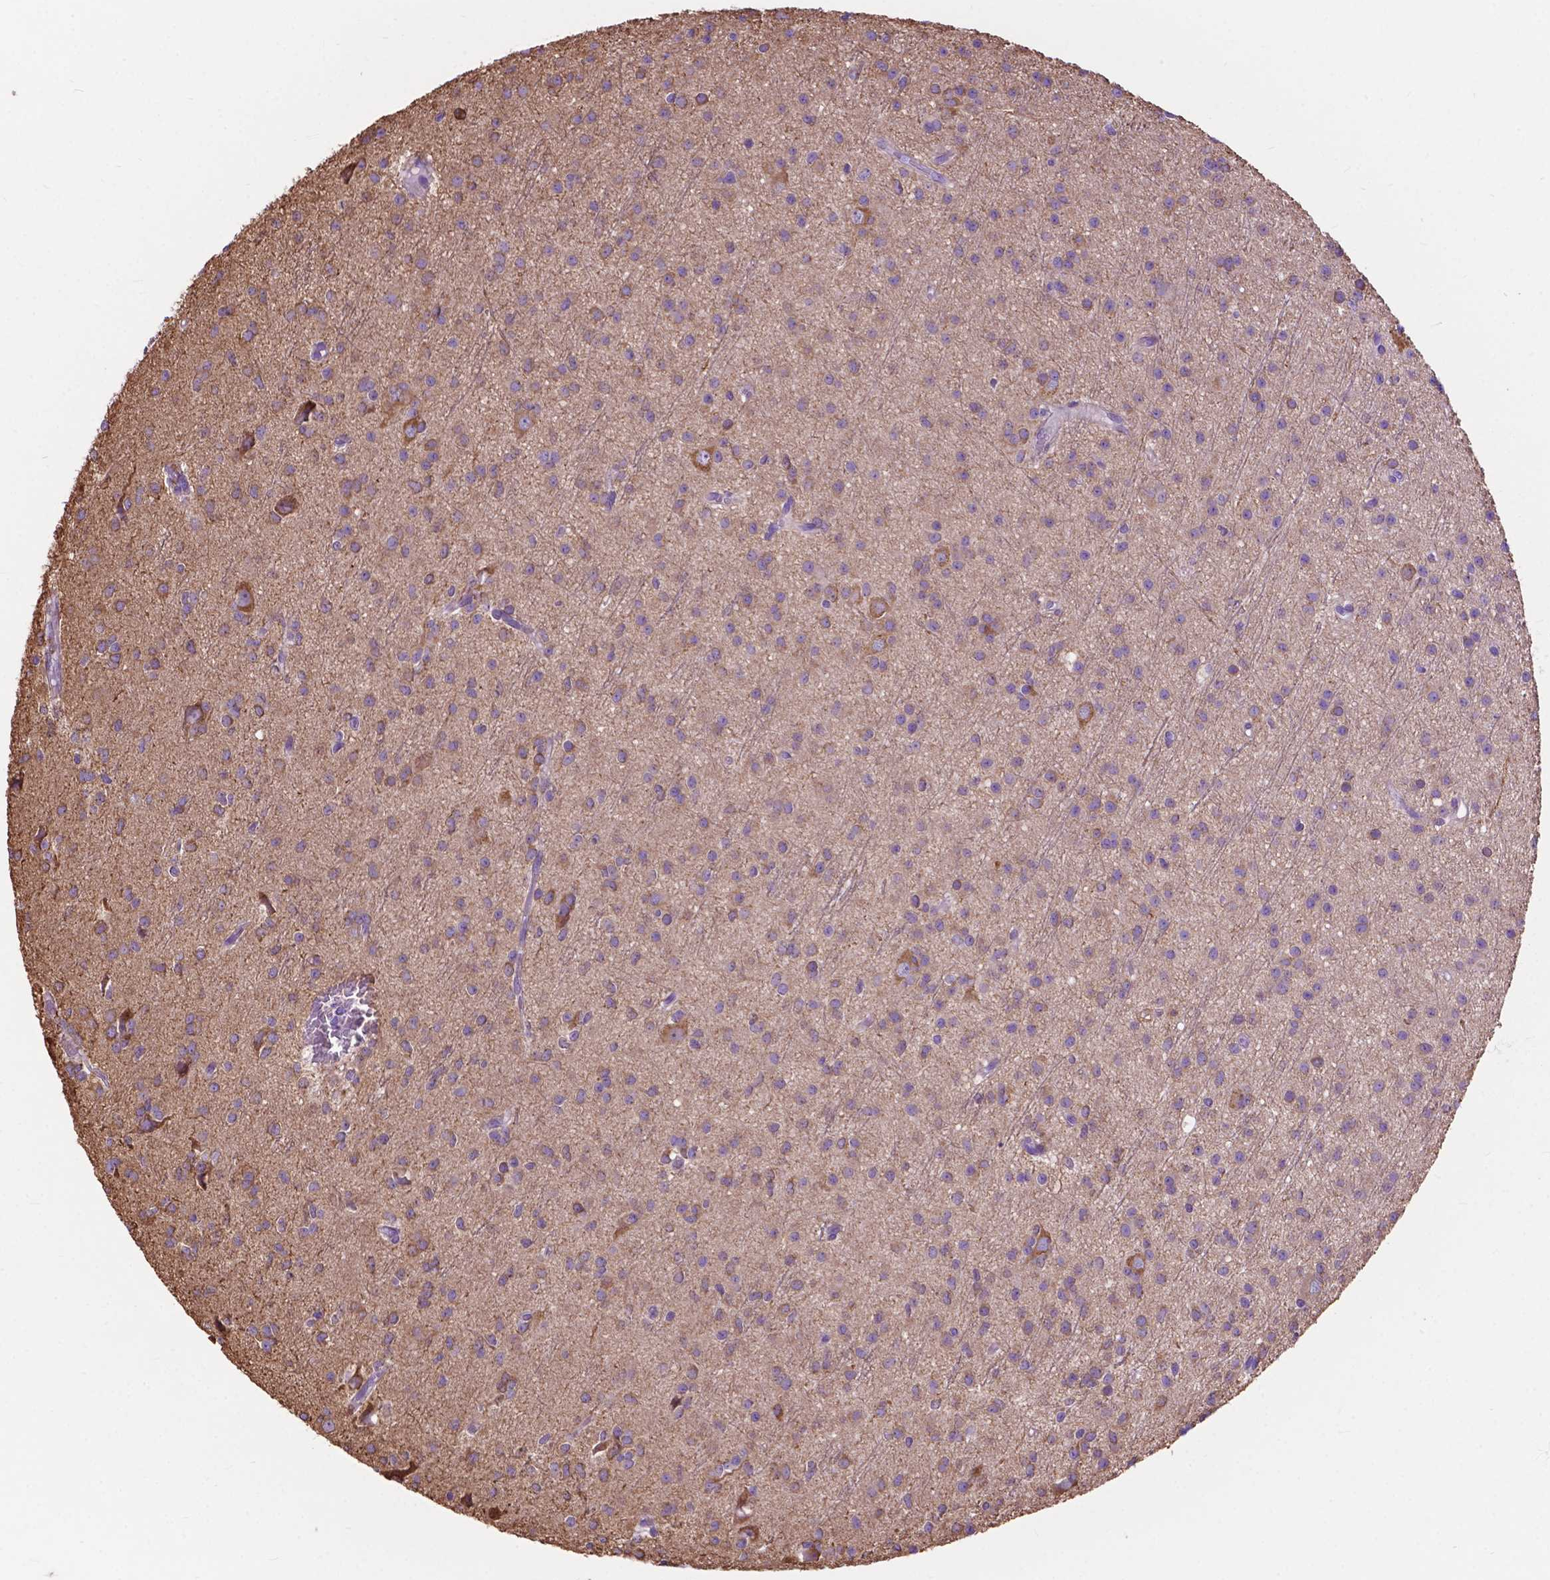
{"staining": {"intensity": "moderate", "quantity": "25%-75%", "location": "cytoplasmic/membranous"}, "tissue": "glioma", "cell_type": "Tumor cells", "image_type": "cancer", "snomed": [{"axis": "morphology", "description": "Glioma, malignant, Low grade"}, {"axis": "topography", "description": "Brain"}], "caption": "Brown immunohistochemical staining in malignant glioma (low-grade) demonstrates moderate cytoplasmic/membranous positivity in about 25%-75% of tumor cells.", "gene": "PCDHA12", "patient": {"sex": "male", "age": 27}}